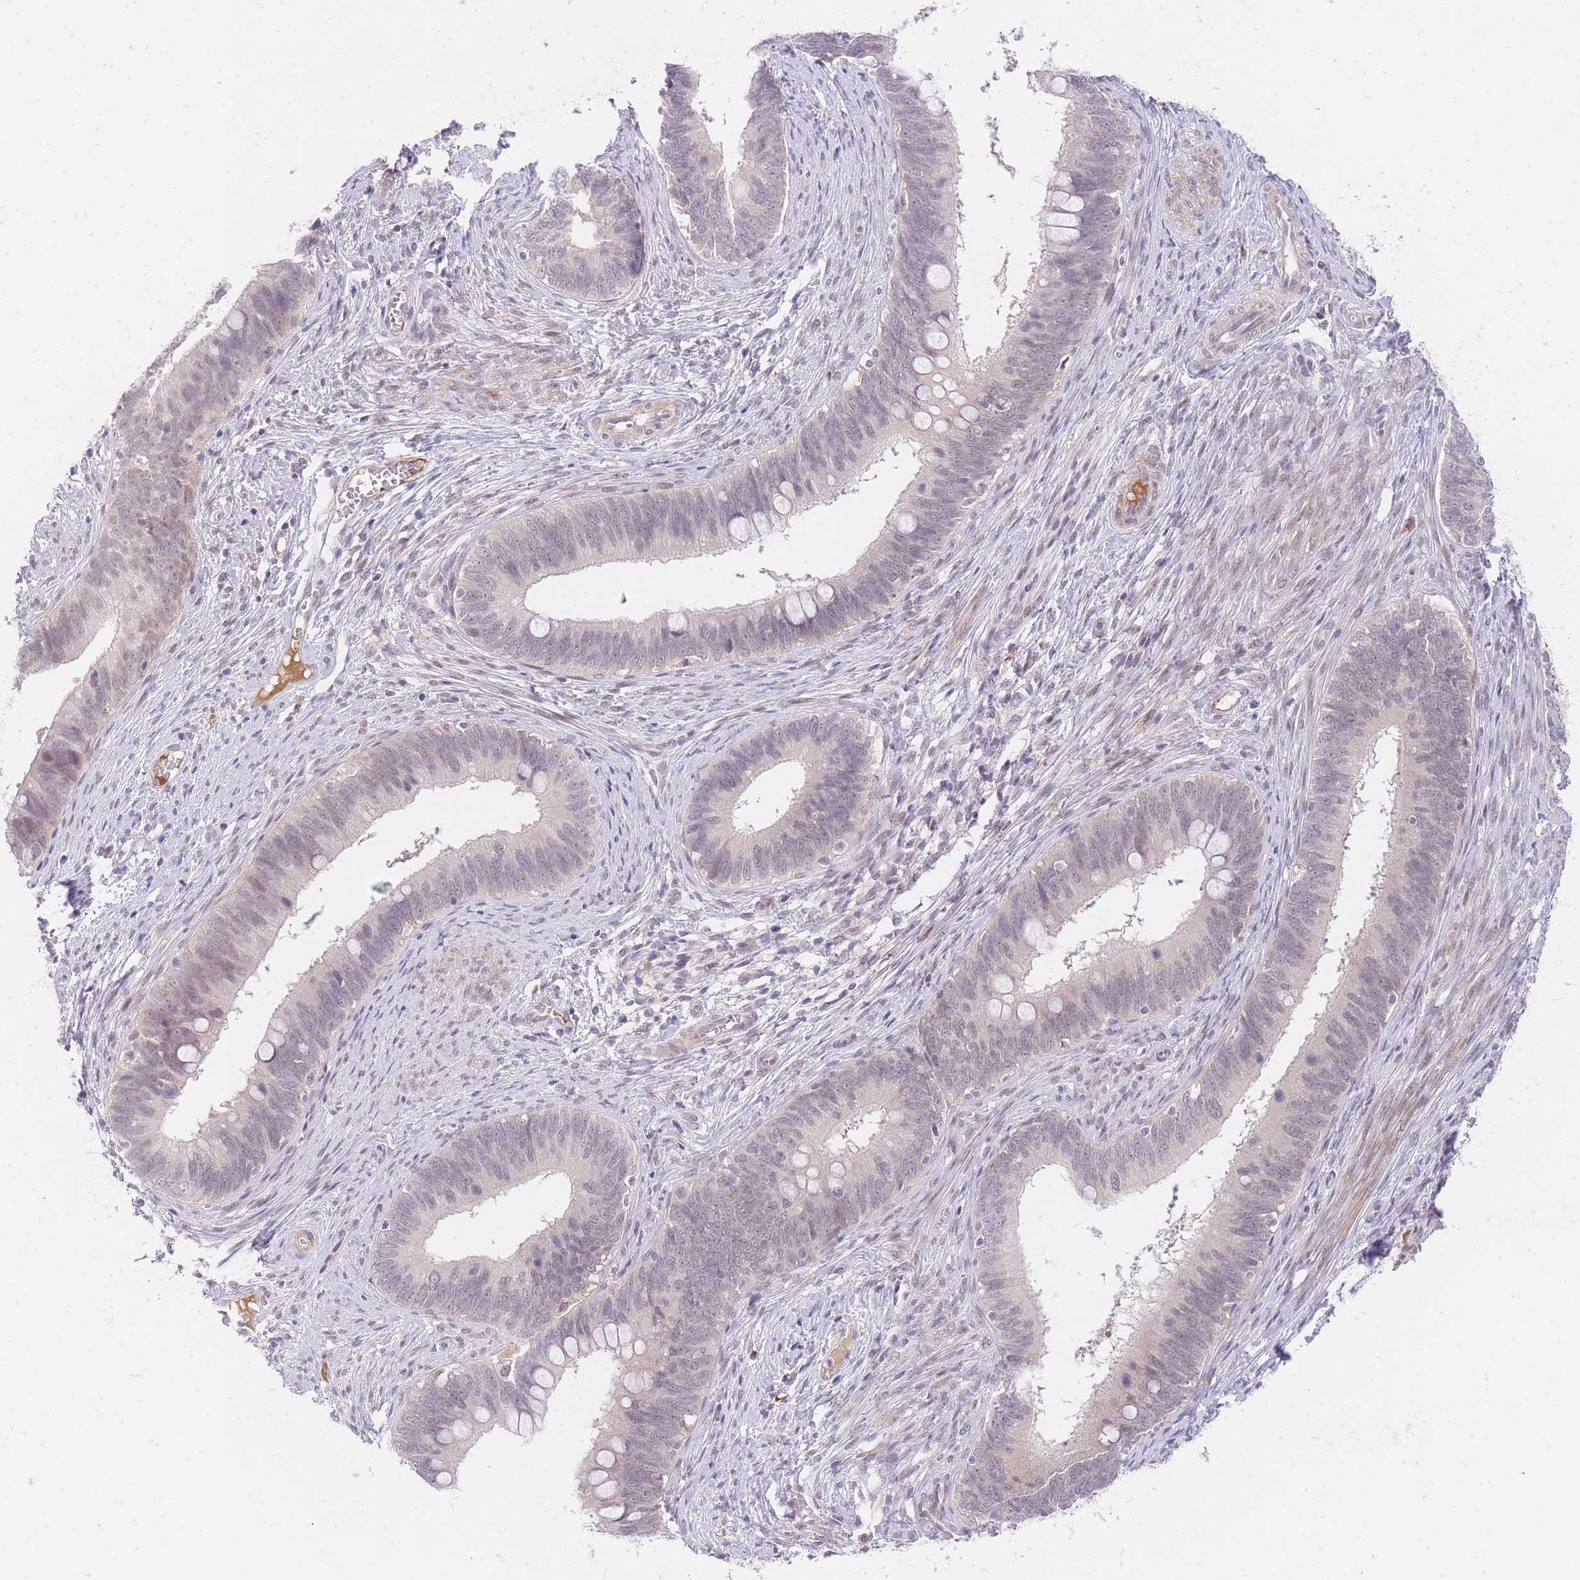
{"staining": {"intensity": "weak", "quantity": "25%-75%", "location": "nuclear"}, "tissue": "cervical cancer", "cell_type": "Tumor cells", "image_type": "cancer", "snomed": [{"axis": "morphology", "description": "Adenocarcinoma, NOS"}, {"axis": "topography", "description": "Cervix"}], "caption": "Protein staining displays weak nuclear staining in about 25%-75% of tumor cells in cervical cancer.", "gene": "SLC25A33", "patient": {"sex": "female", "age": 42}}